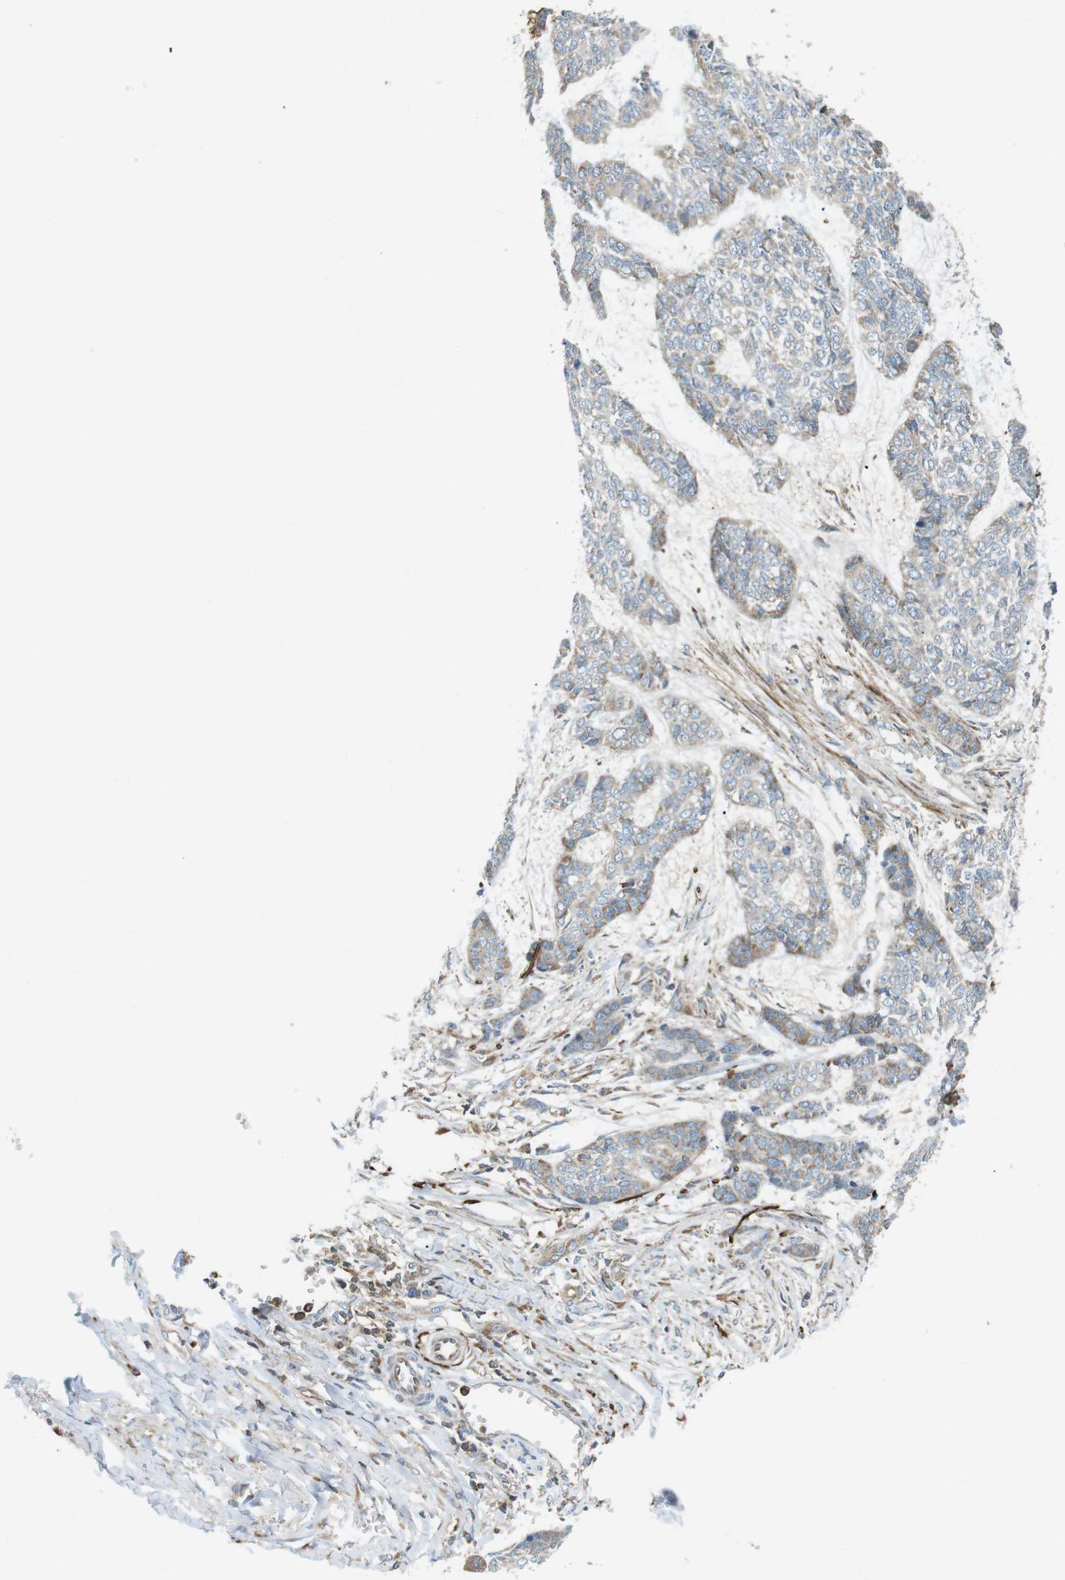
{"staining": {"intensity": "weak", "quantity": "<25%", "location": "cytoplasmic/membranous"}, "tissue": "skin cancer", "cell_type": "Tumor cells", "image_type": "cancer", "snomed": [{"axis": "morphology", "description": "Basal cell carcinoma"}, {"axis": "topography", "description": "Skin"}], "caption": "Skin cancer (basal cell carcinoma) was stained to show a protein in brown. There is no significant staining in tumor cells. (Immunohistochemistry, brightfield microscopy, high magnification).", "gene": "FLII", "patient": {"sex": "female", "age": 64}}